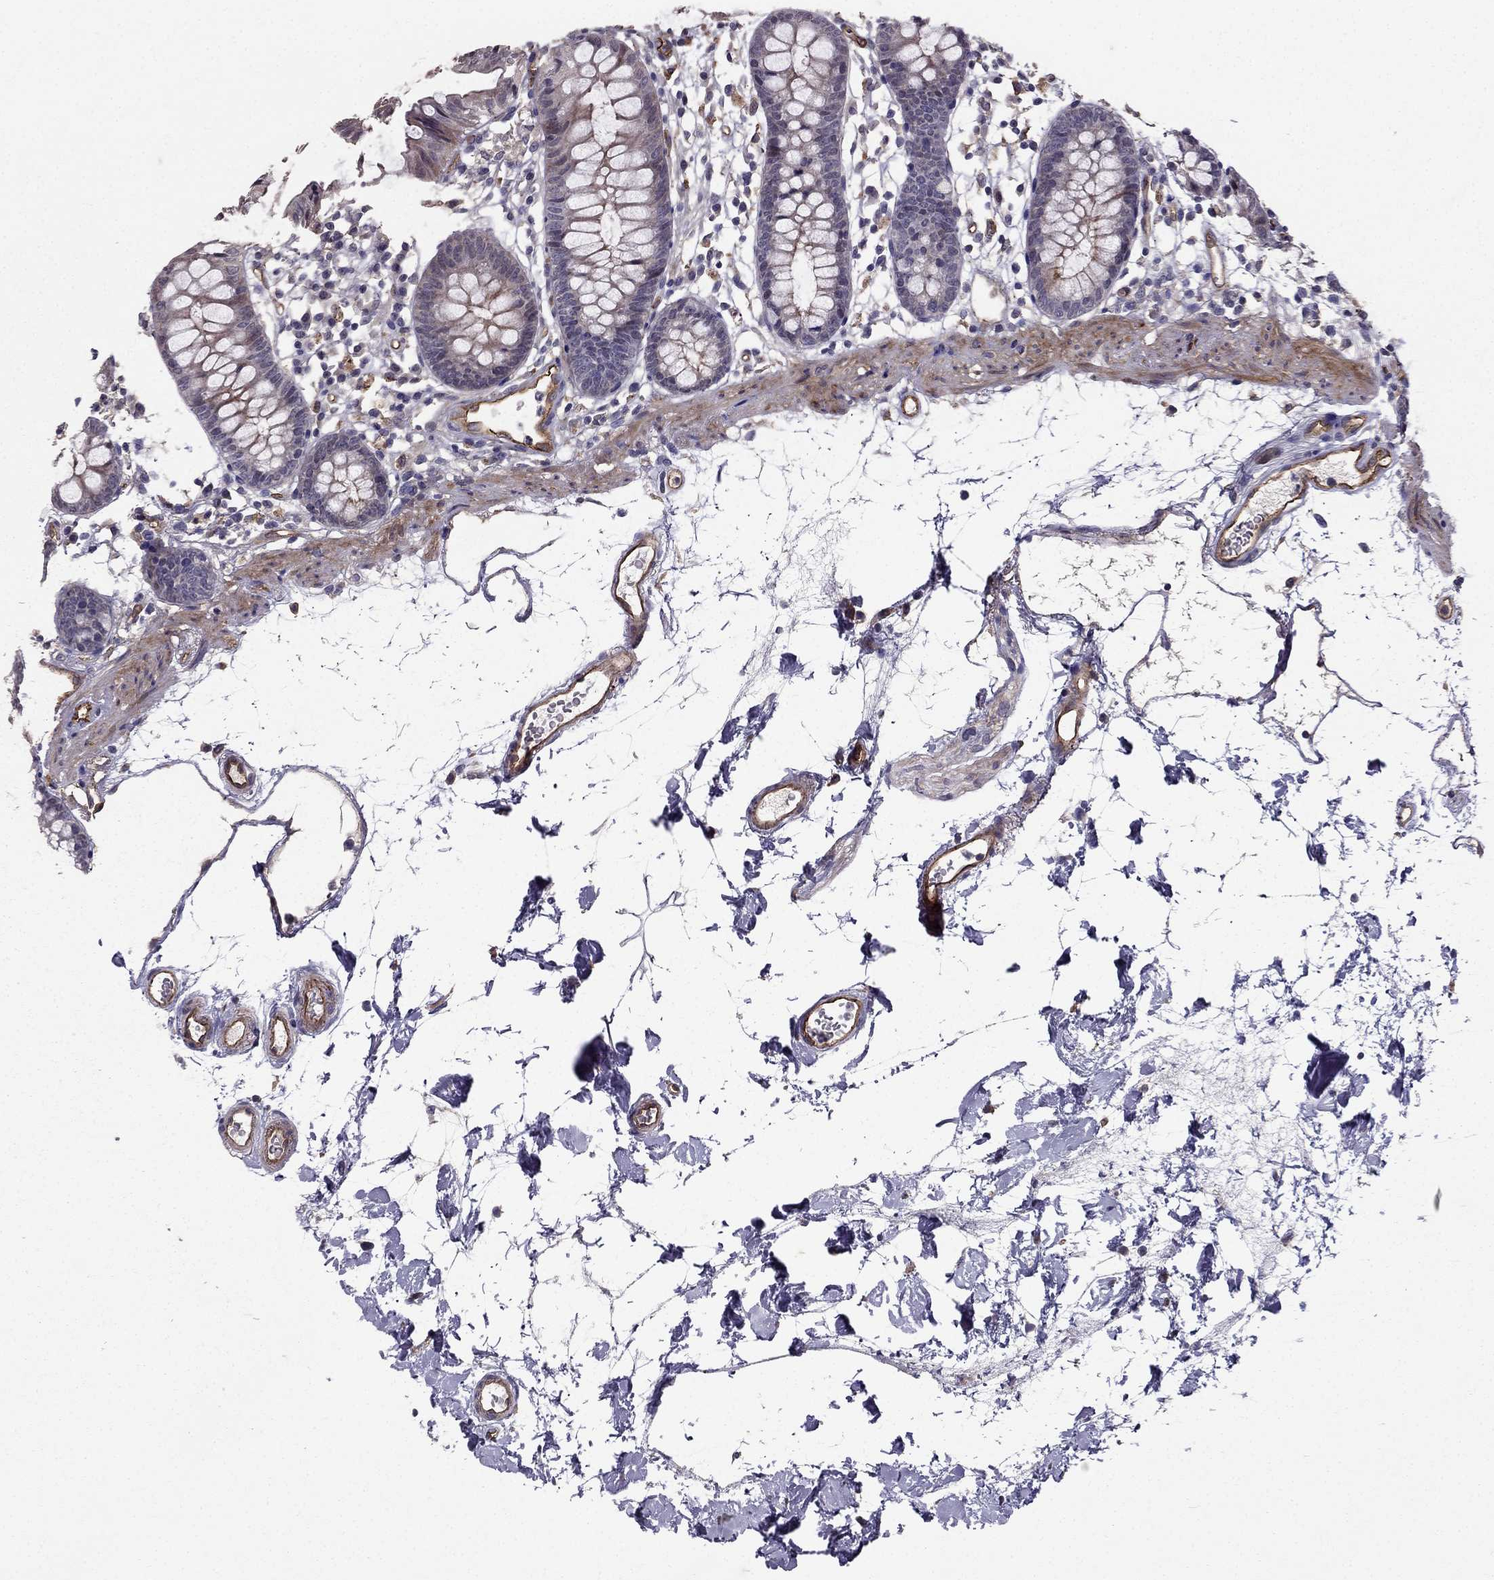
{"staining": {"intensity": "strong", "quantity": ">75%", "location": "cytoplasmic/membranous"}, "tissue": "colon", "cell_type": "Endothelial cells", "image_type": "normal", "snomed": [{"axis": "morphology", "description": "Normal tissue, NOS"}, {"axis": "topography", "description": "Colon"}], "caption": "Immunohistochemistry (DAB) staining of benign human colon reveals strong cytoplasmic/membranous protein staining in approximately >75% of endothelial cells.", "gene": "RASIP1", "patient": {"sex": "female", "age": 84}}